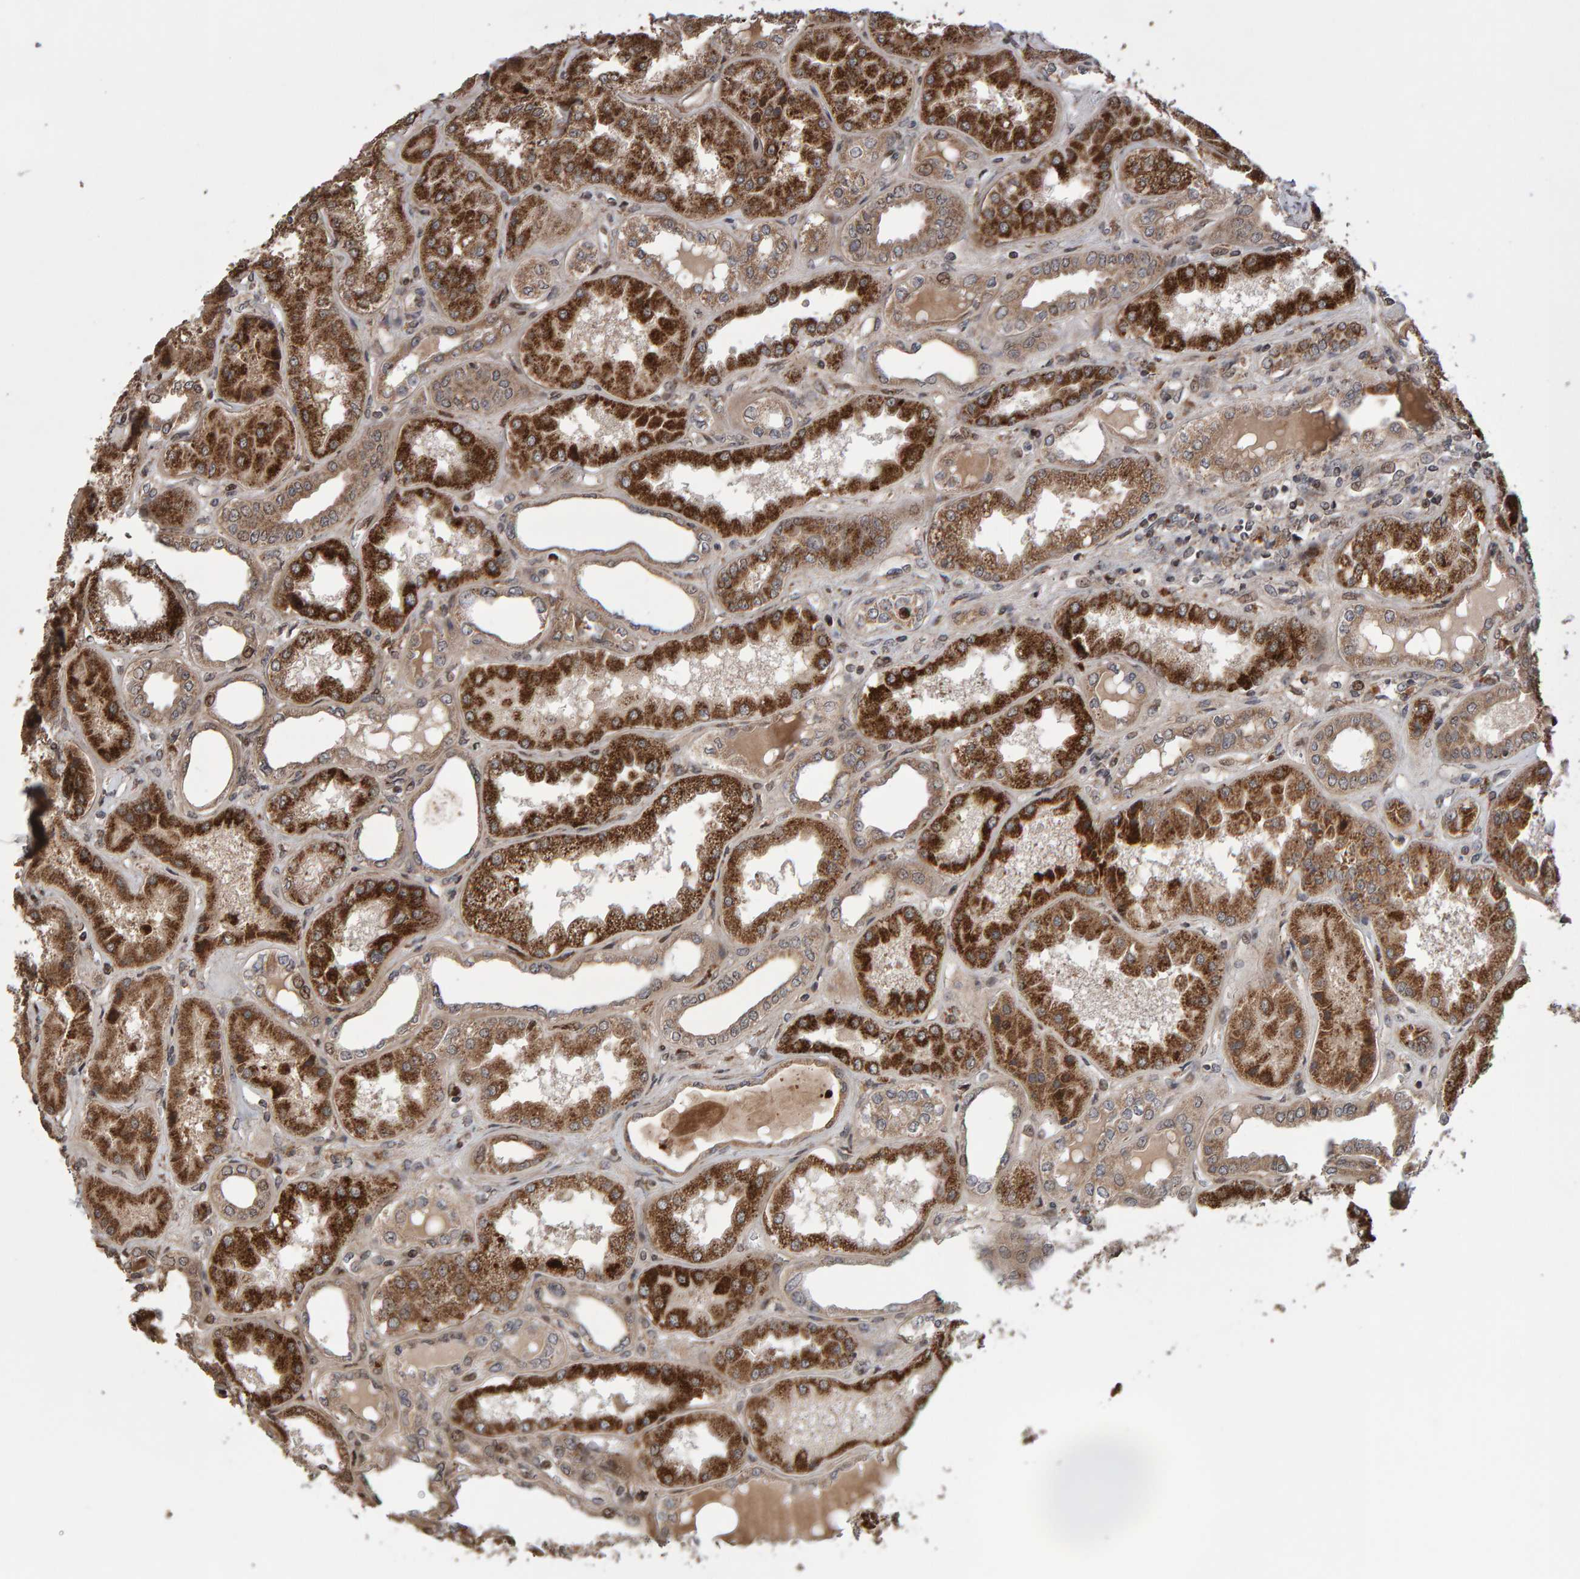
{"staining": {"intensity": "moderate", "quantity": ">75%", "location": "cytoplasmic/membranous,nuclear"}, "tissue": "kidney", "cell_type": "Cells in glomeruli", "image_type": "normal", "snomed": [{"axis": "morphology", "description": "Normal tissue, NOS"}, {"axis": "topography", "description": "Kidney"}], "caption": "Unremarkable kidney reveals moderate cytoplasmic/membranous,nuclear expression in about >75% of cells in glomeruli, visualized by immunohistochemistry. The staining was performed using DAB (3,3'-diaminobenzidine) to visualize the protein expression in brown, while the nuclei were stained in blue with hematoxylin (Magnification: 20x).", "gene": "PECR", "patient": {"sex": "female", "age": 56}}